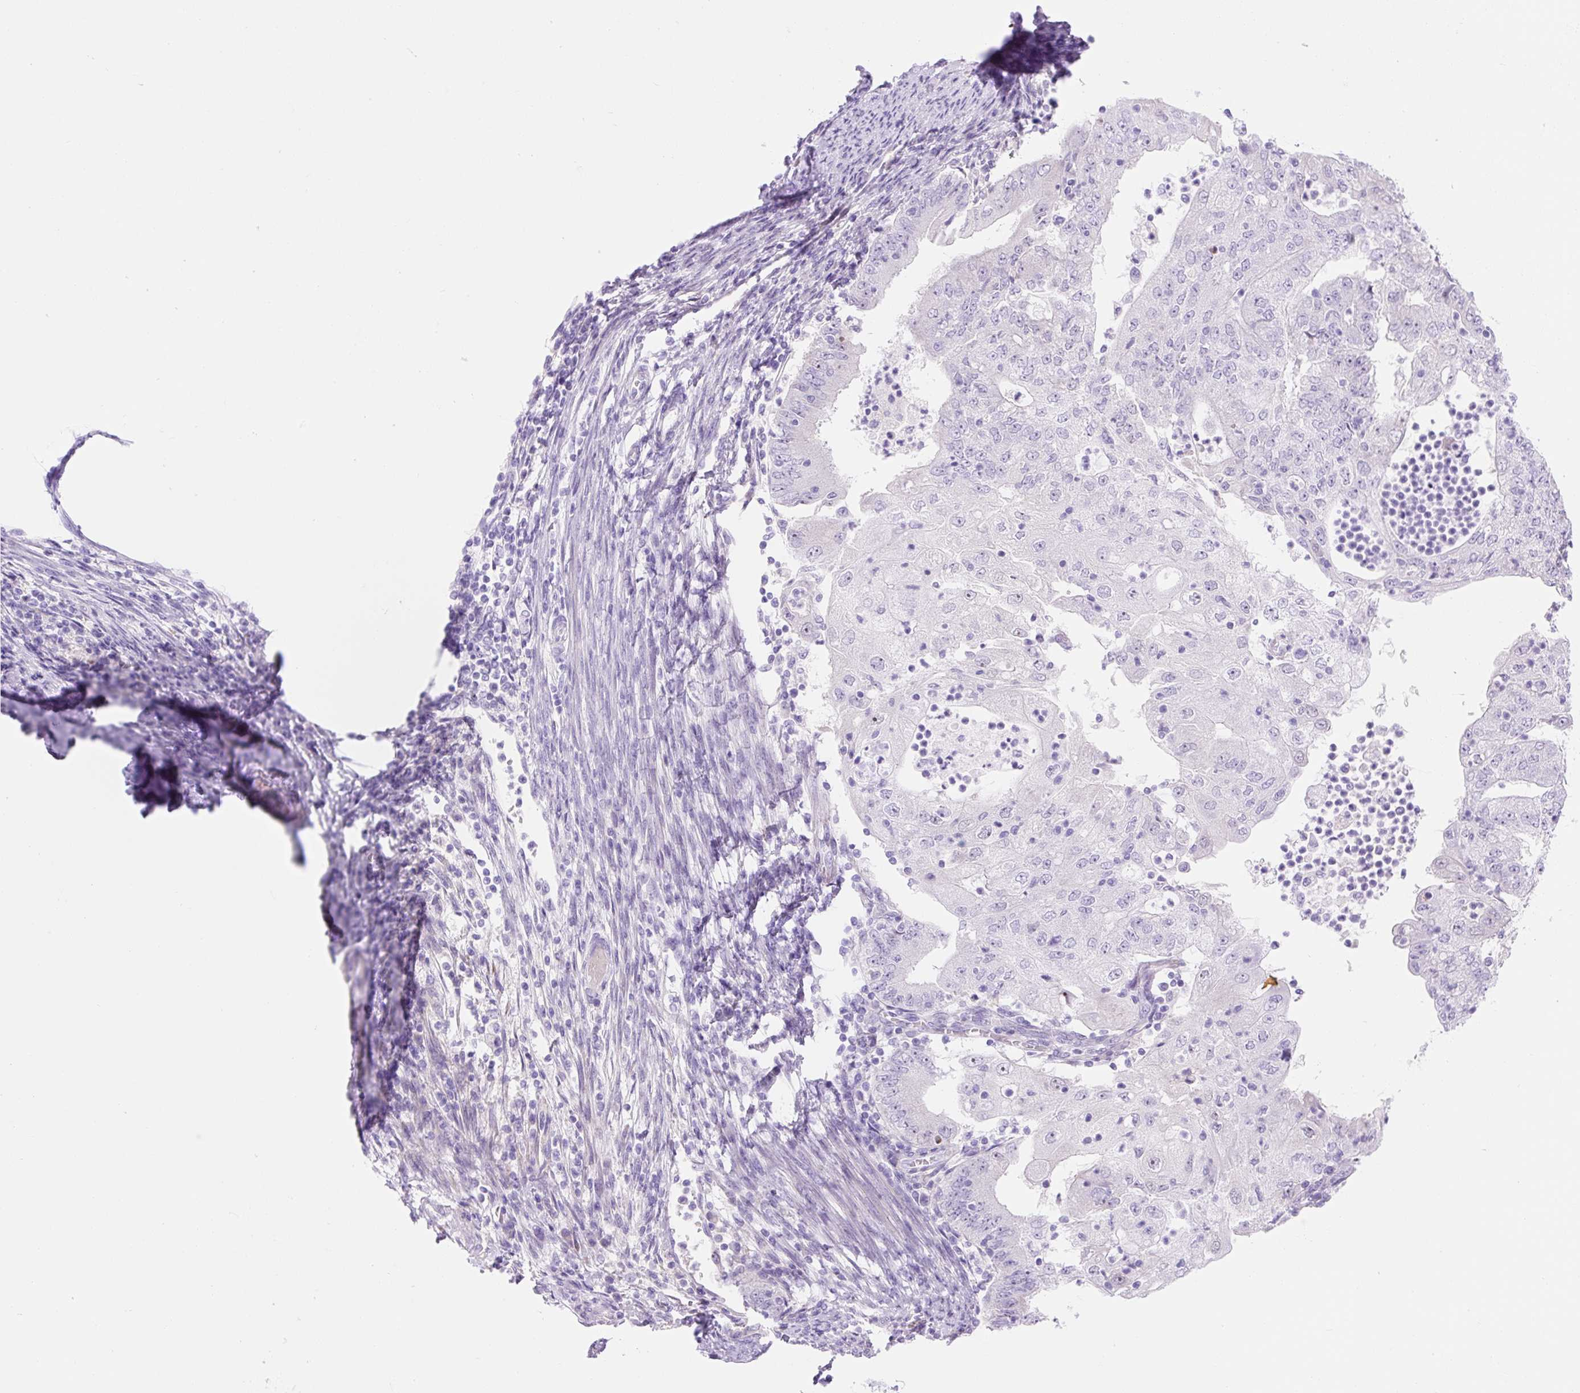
{"staining": {"intensity": "negative", "quantity": "none", "location": "none"}, "tissue": "endometrial cancer", "cell_type": "Tumor cells", "image_type": "cancer", "snomed": [{"axis": "morphology", "description": "Adenocarcinoma, NOS"}, {"axis": "topography", "description": "Endometrium"}], "caption": "IHC micrograph of endometrial adenocarcinoma stained for a protein (brown), which exhibits no expression in tumor cells.", "gene": "ZNF121", "patient": {"sex": "female", "age": 70}}